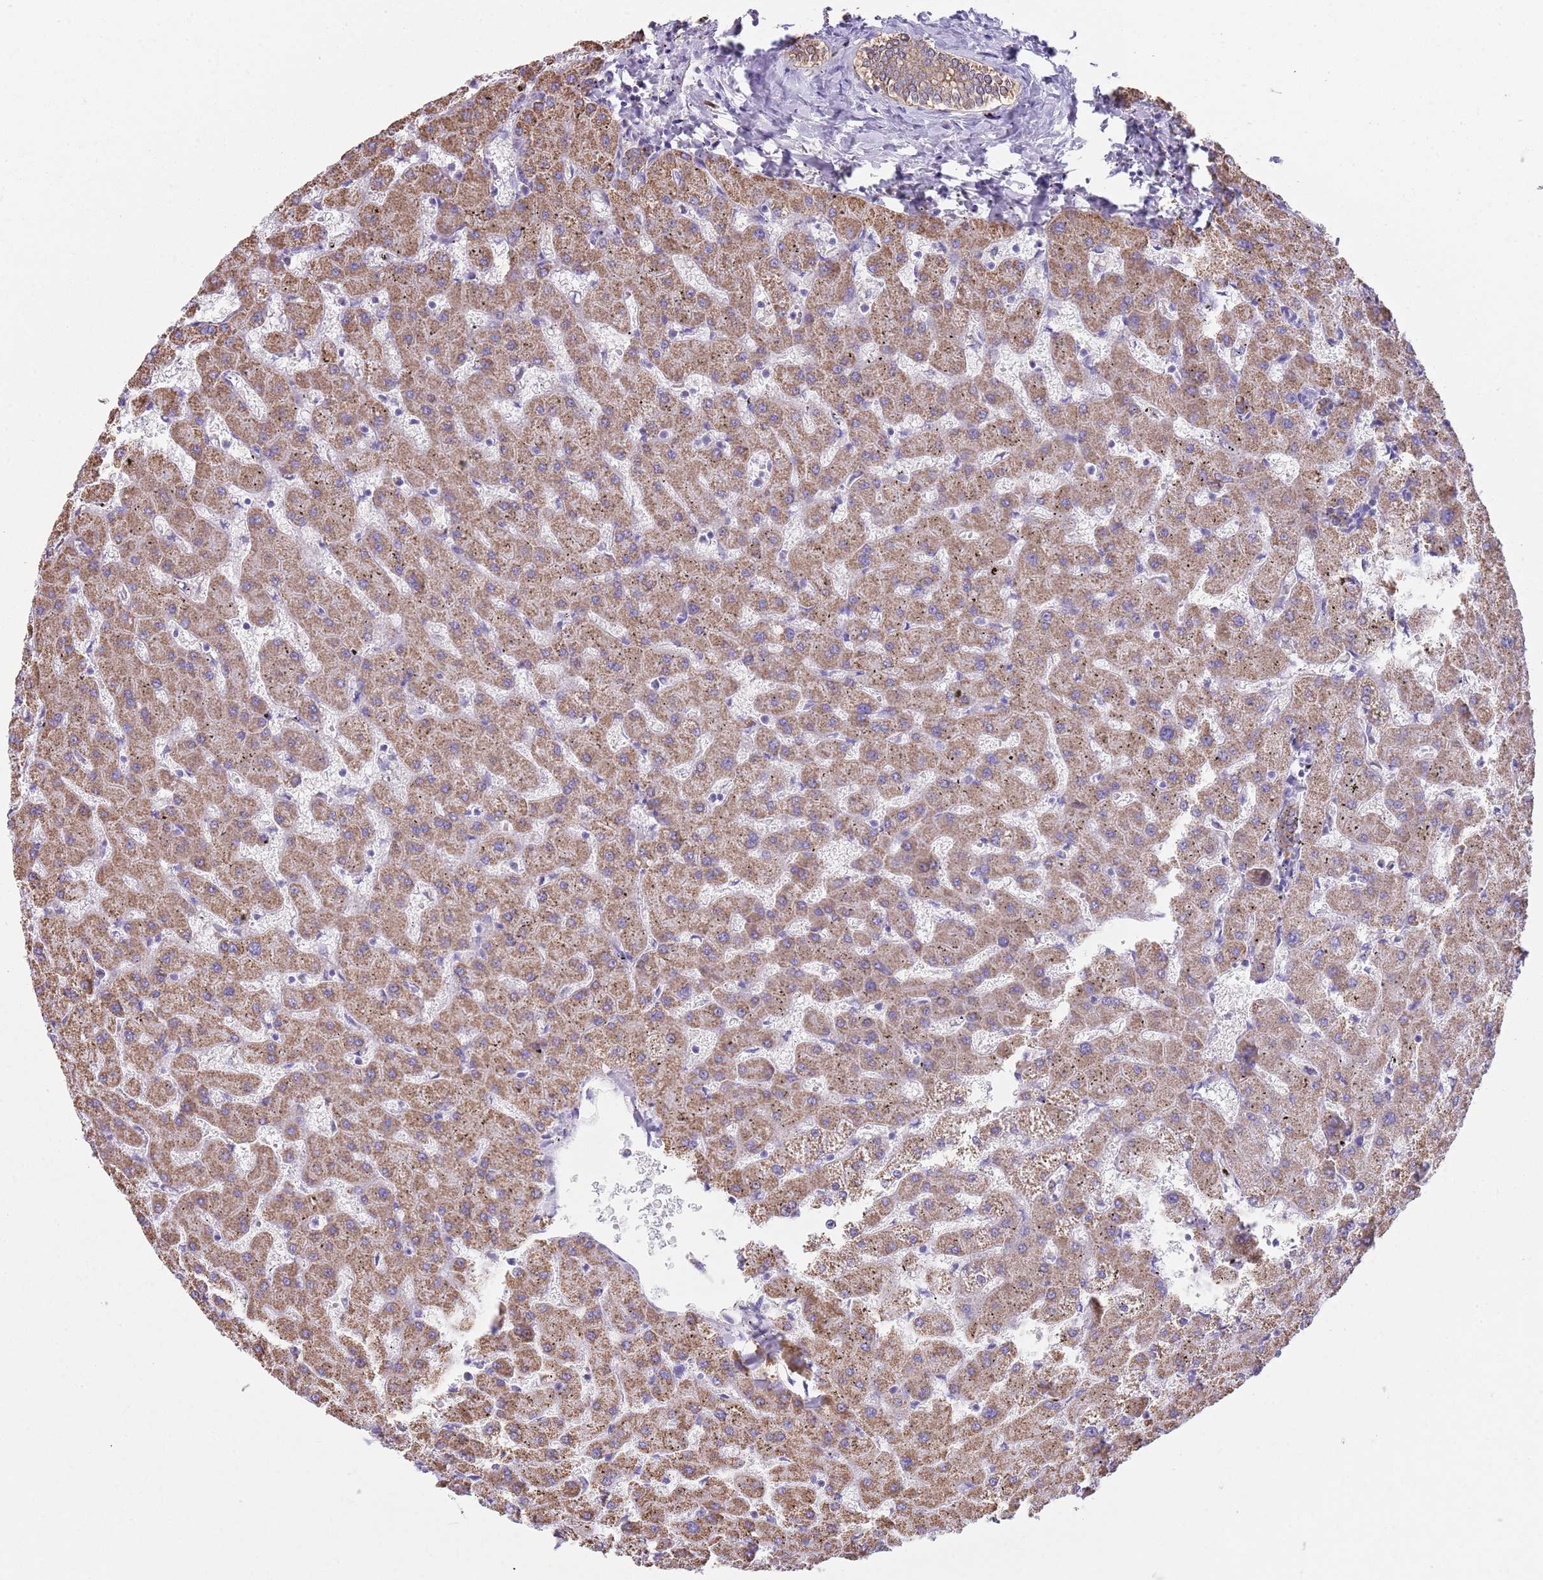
{"staining": {"intensity": "moderate", "quantity": ">75%", "location": "cytoplasmic/membranous"}, "tissue": "liver", "cell_type": "Cholangiocytes", "image_type": "normal", "snomed": [{"axis": "morphology", "description": "Normal tissue, NOS"}, {"axis": "topography", "description": "Liver"}], "caption": "Moderate cytoplasmic/membranous expression is appreciated in approximately >75% of cholangiocytes in benign liver.", "gene": "TTLL1", "patient": {"sex": "female", "age": 63}}